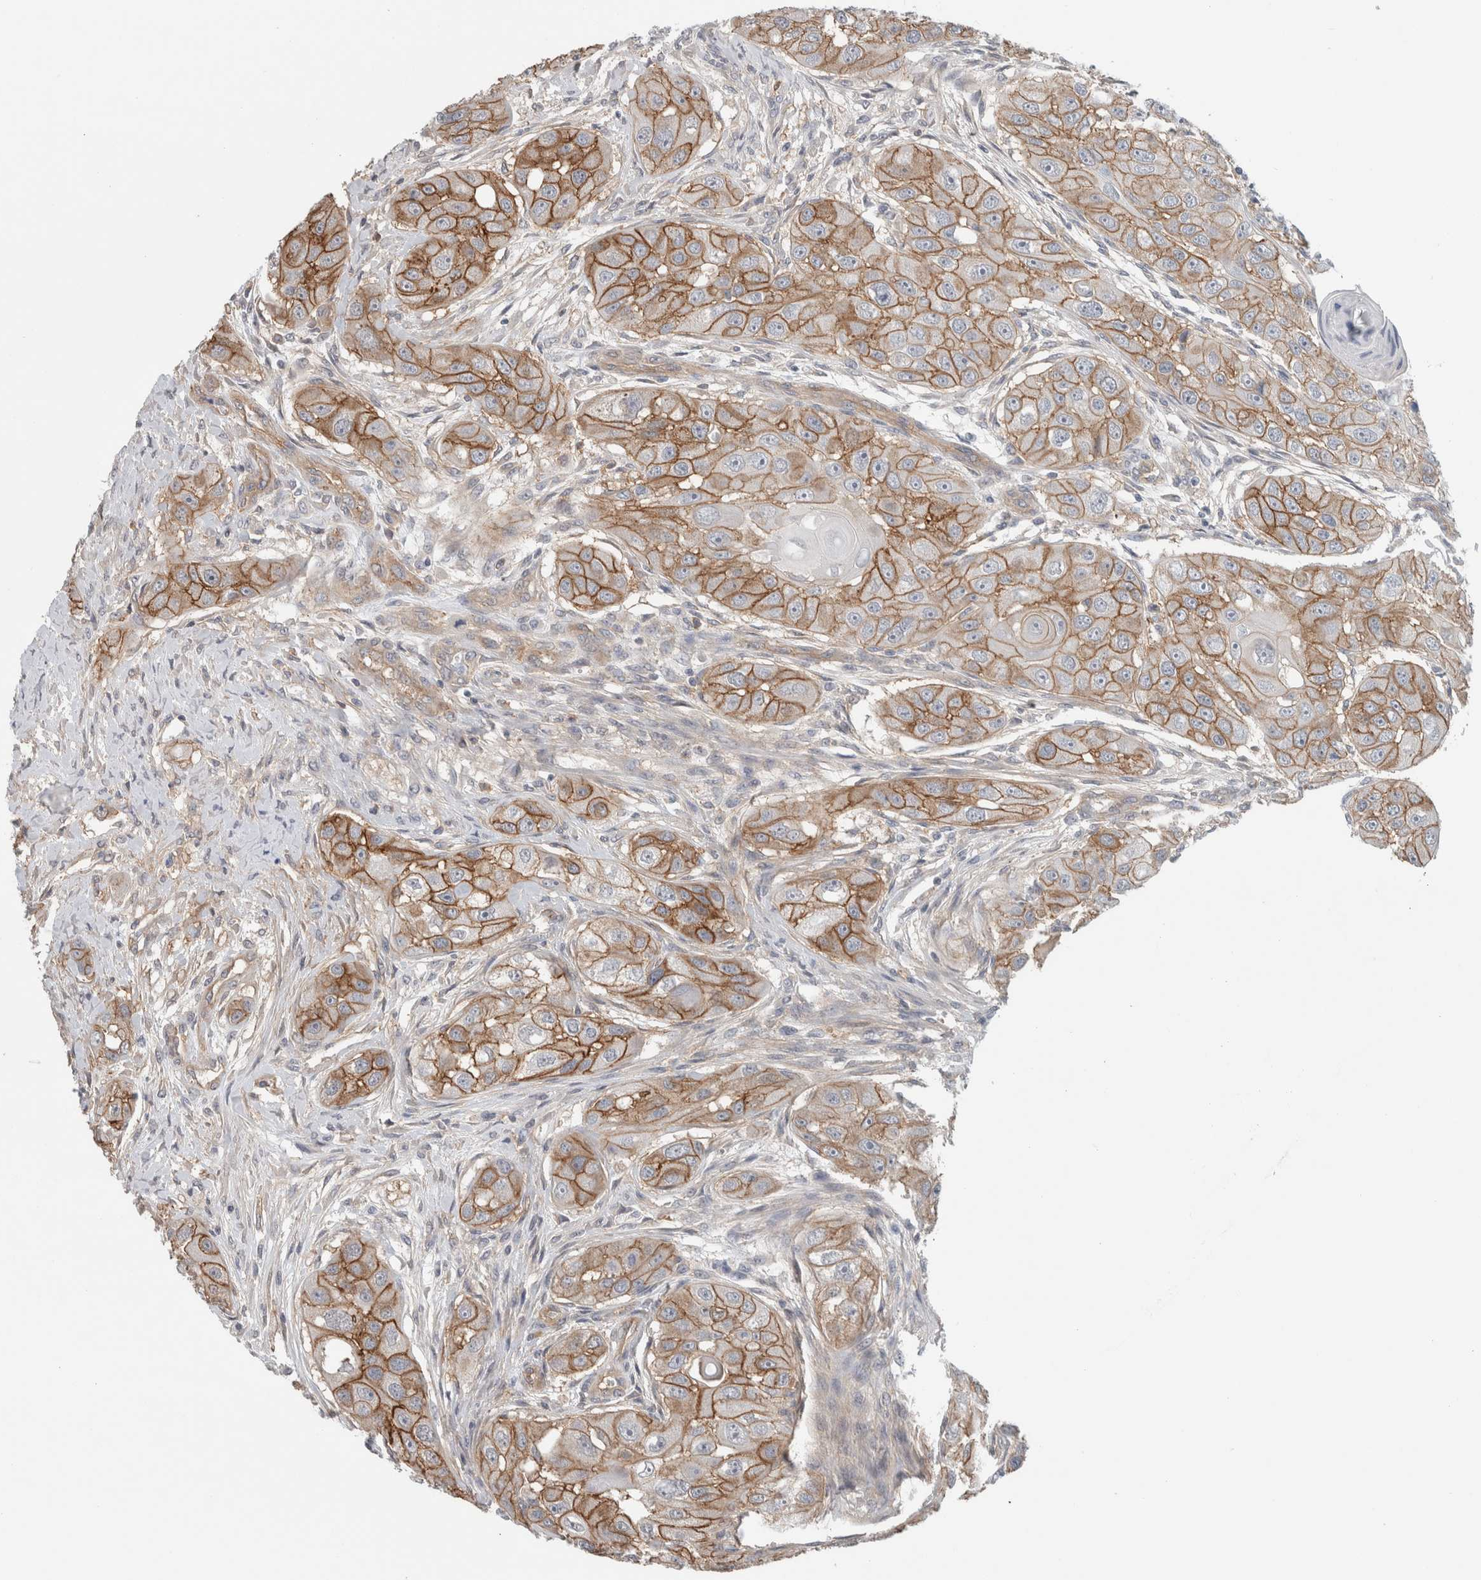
{"staining": {"intensity": "moderate", "quantity": ">75%", "location": "cytoplasmic/membranous"}, "tissue": "head and neck cancer", "cell_type": "Tumor cells", "image_type": "cancer", "snomed": [{"axis": "morphology", "description": "Normal tissue, NOS"}, {"axis": "morphology", "description": "Squamous cell carcinoma, NOS"}, {"axis": "topography", "description": "Skeletal muscle"}, {"axis": "topography", "description": "Head-Neck"}], "caption": "An IHC photomicrograph of neoplastic tissue is shown. Protein staining in brown labels moderate cytoplasmic/membranous positivity in head and neck squamous cell carcinoma within tumor cells.", "gene": "RASAL2", "patient": {"sex": "male", "age": 51}}